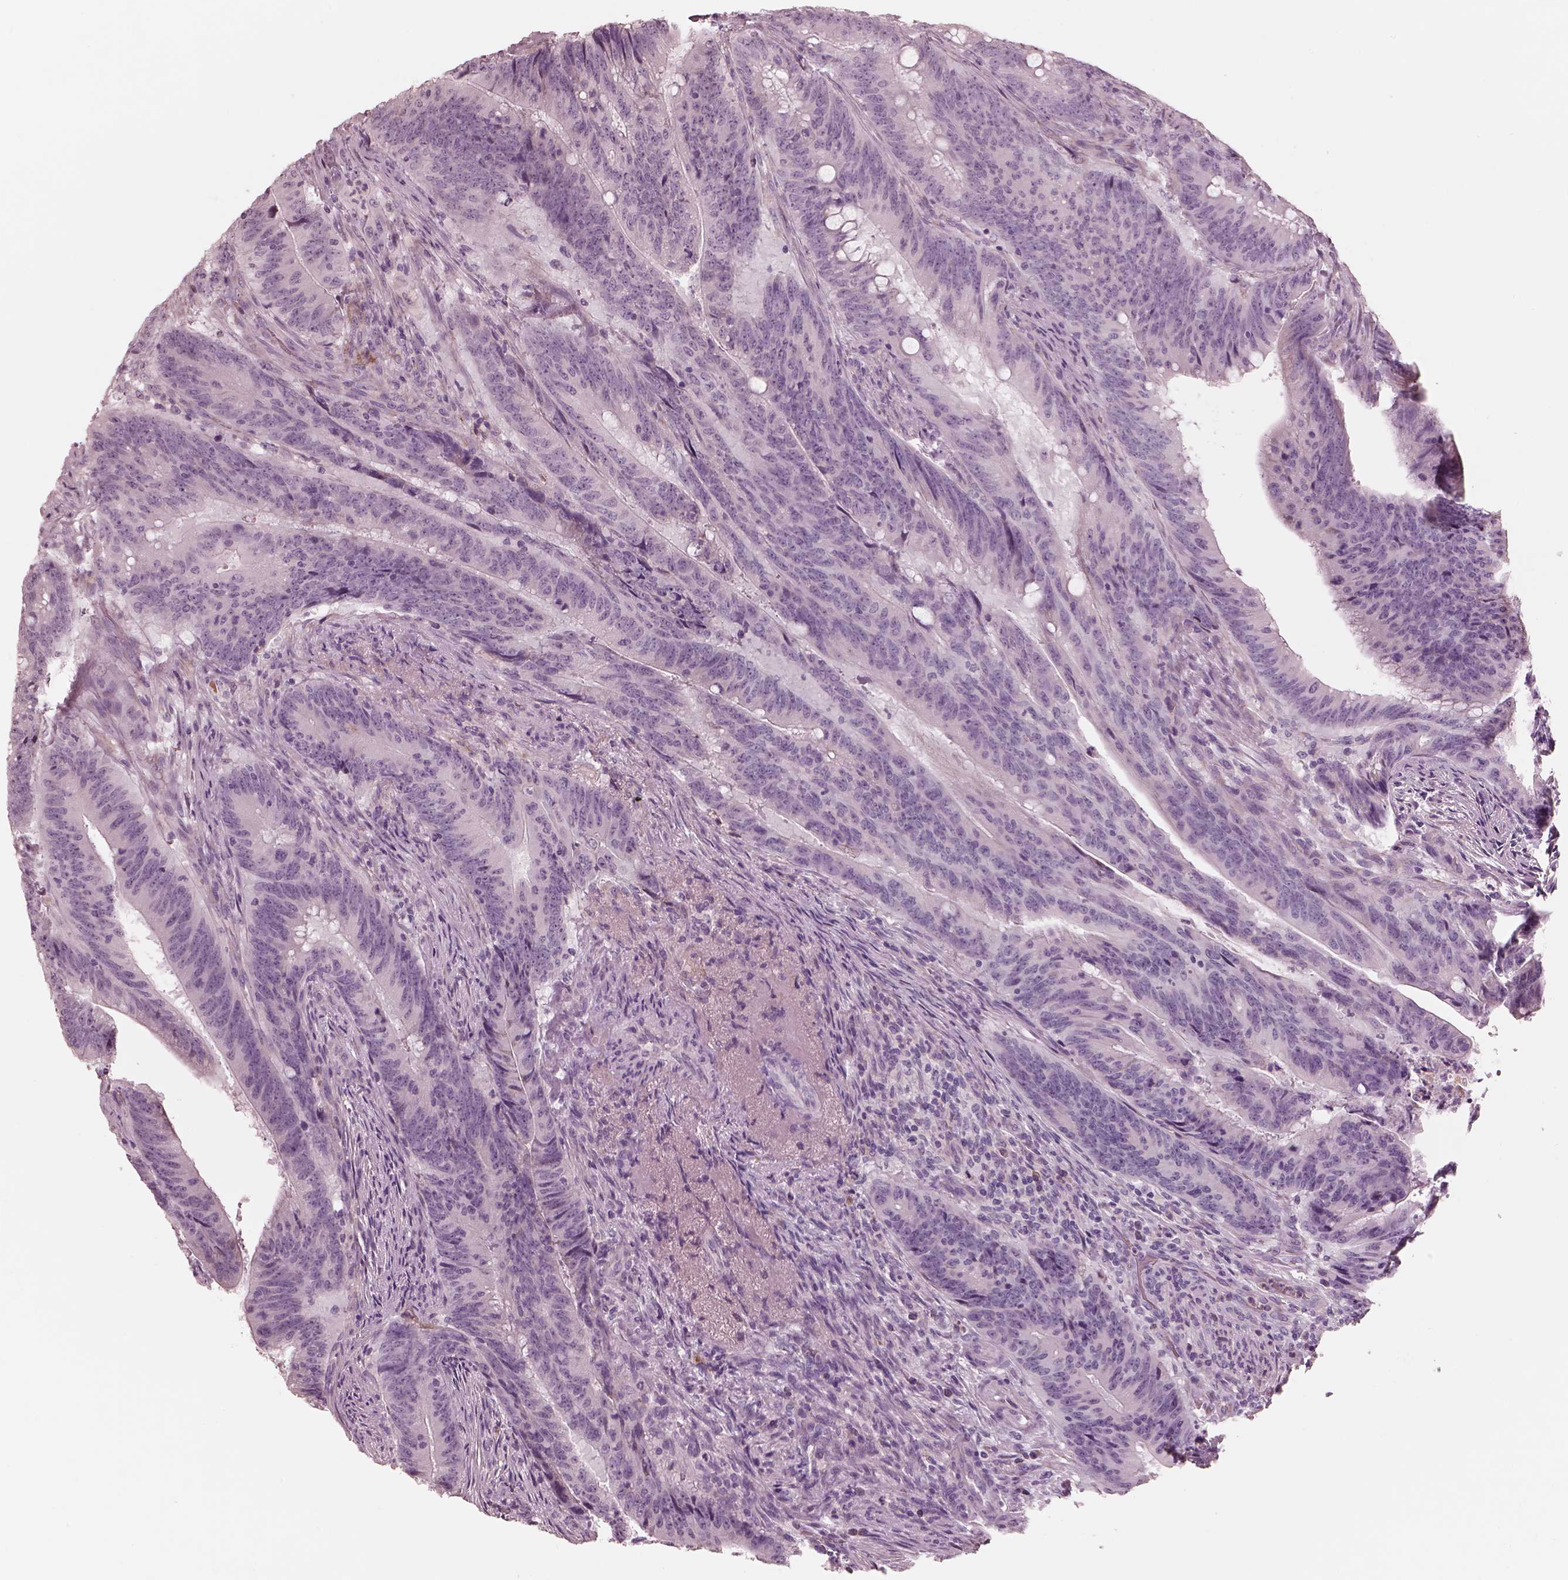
{"staining": {"intensity": "negative", "quantity": "none", "location": "none"}, "tissue": "colorectal cancer", "cell_type": "Tumor cells", "image_type": "cancer", "snomed": [{"axis": "morphology", "description": "Adenocarcinoma, NOS"}, {"axis": "topography", "description": "Colon"}], "caption": "Protein analysis of colorectal cancer (adenocarcinoma) demonstrates no significant expression in tumor cells.", "gene": "CADM2", "patient": {"sex": "female", "age": 87}}